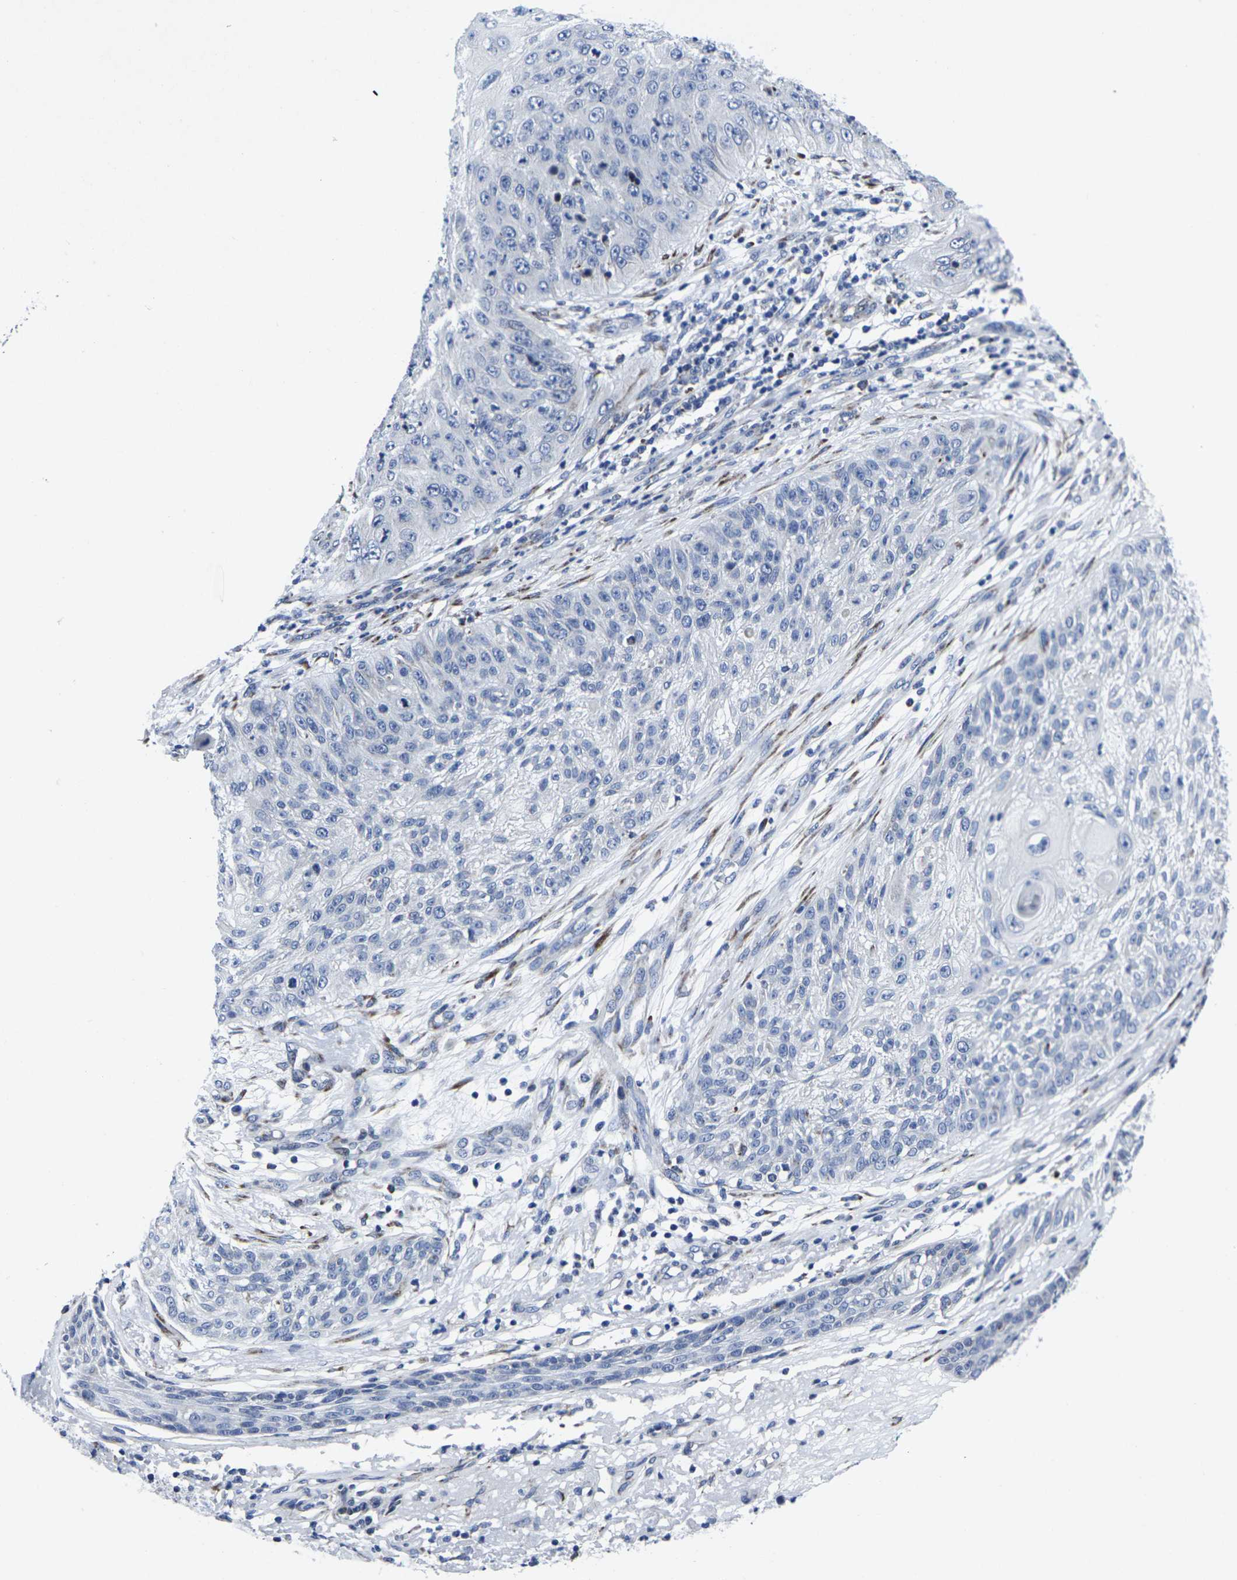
{"staining": {"intensity": "negative", "quantity": "none", "location": "none"}, "tissue": "skin cancer", "cell_type": "Tumor cells", "image_type": "cancer", "snomed": [{"axis": "morphology", "description": "Squamous cell carcinoma, NOS"}, {"axis": "topography", "description": "Skin"}], "caption": "High magnification brightfield microscopy of skin cancer (squamous cell carcinoma) stained with DAB (3,3'-diaminobenzidine) (brown) and counterstained with hematoxylin (blue): tumor cells show no significant positivity. Nuclei are stained in blue.", "gene": "RPN1", "patient": {"sex": "female", "age": 80}}